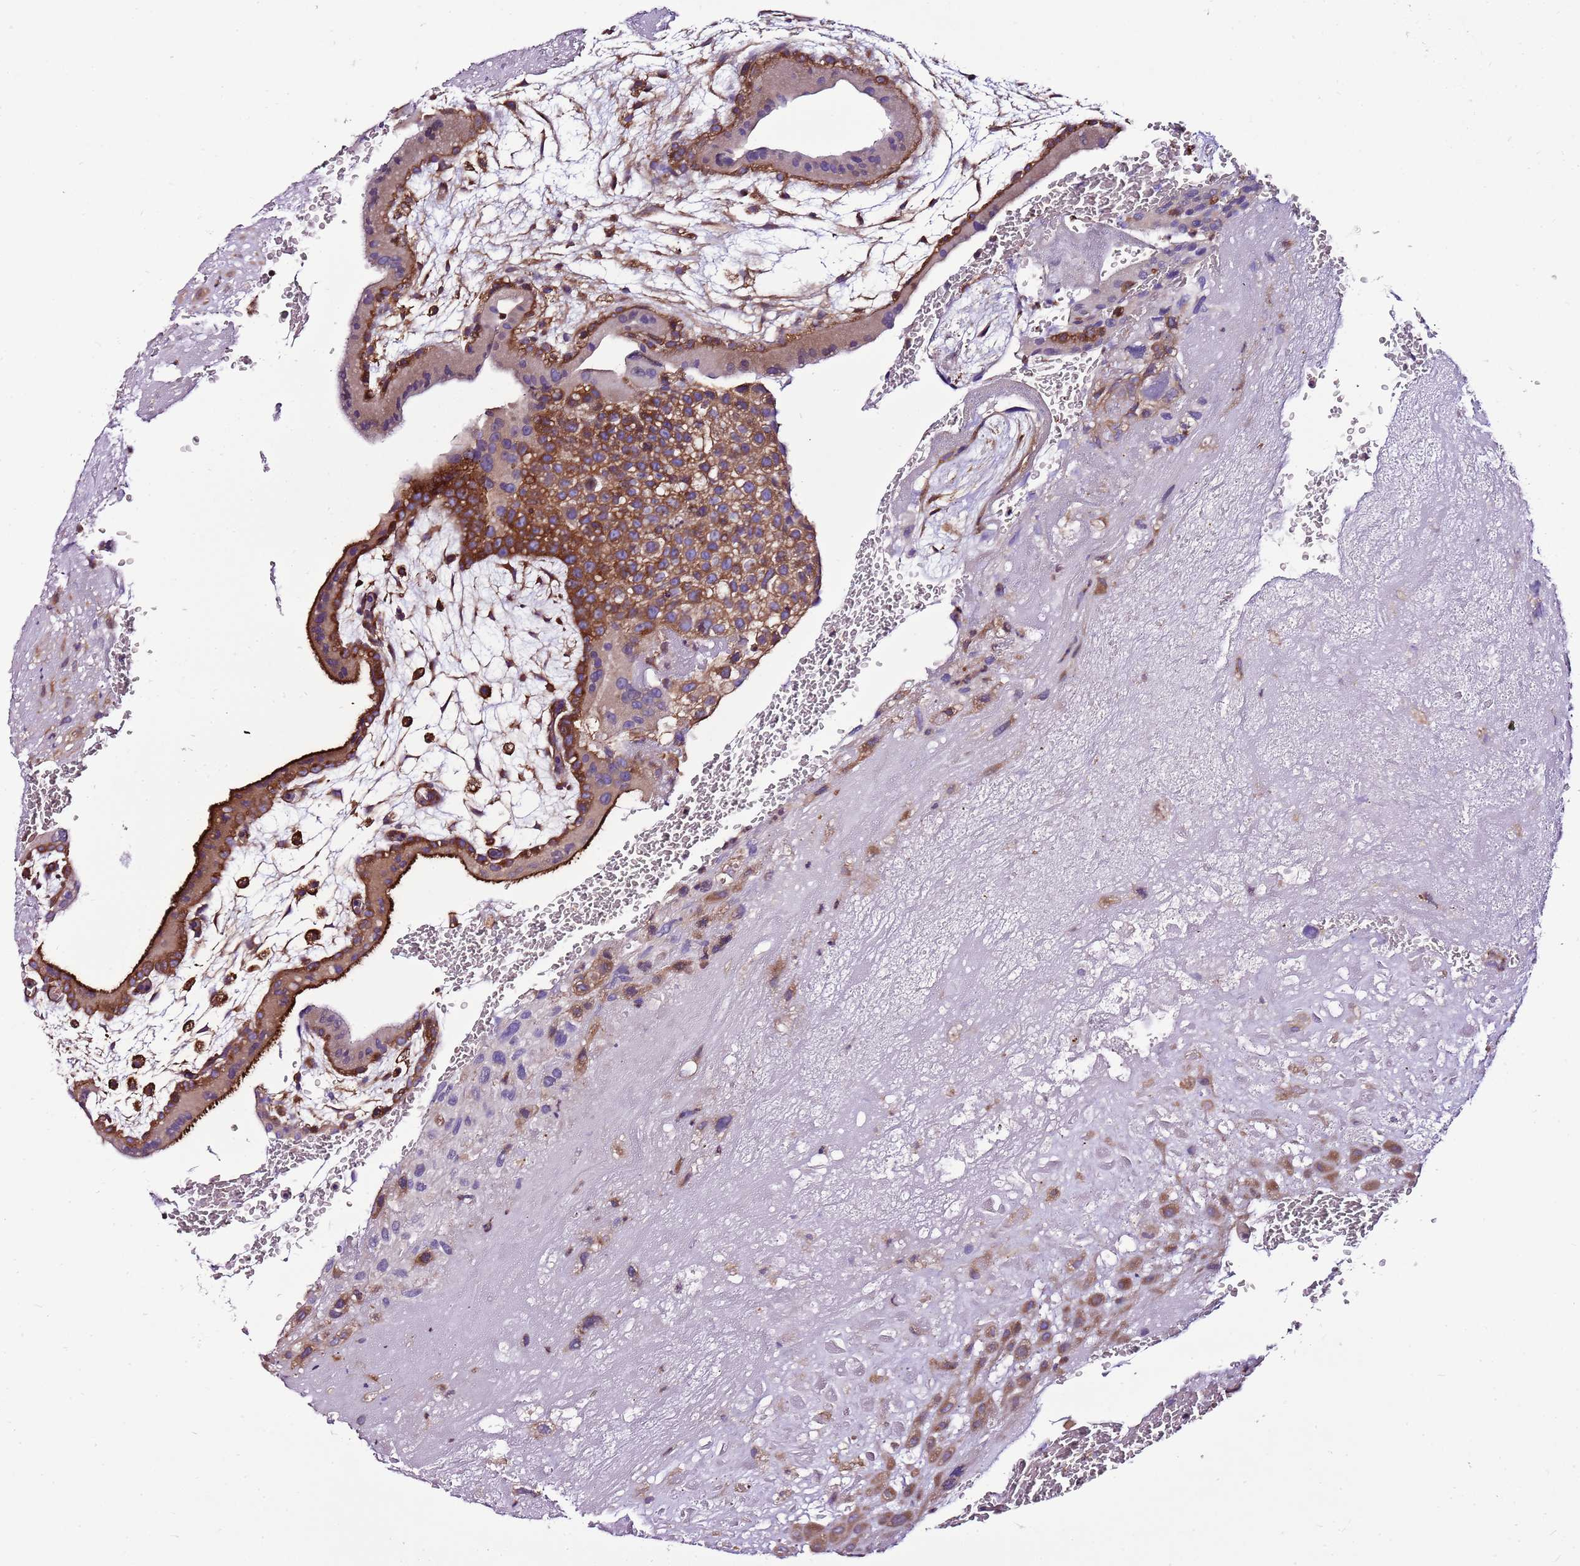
{"staining": {"intensity": "moderate", "quantity": "25%-75%", "location": "cytoplasmic/membranous"}, "tissue": "placenta", "cell_type": "Decidual cells", "image_type": "normal", "snomed": [{"axis": "morphology", "description": "Normal tissue, NOS"}, {"axis": "topography", "description": "Placenta"}], "caption": "Immunohistochemistry photomicrograph of unremarkable placenta: placenta stained using immunohistochemistry displays medium levels of moderate protein expression localized specifically in the cytoplasmic/membranous of decidual cells, appearing as a cytoplasmic/membranous brown color.", "gene": "ATXN2L", "patient": {"sex": "female", "age": 35}}